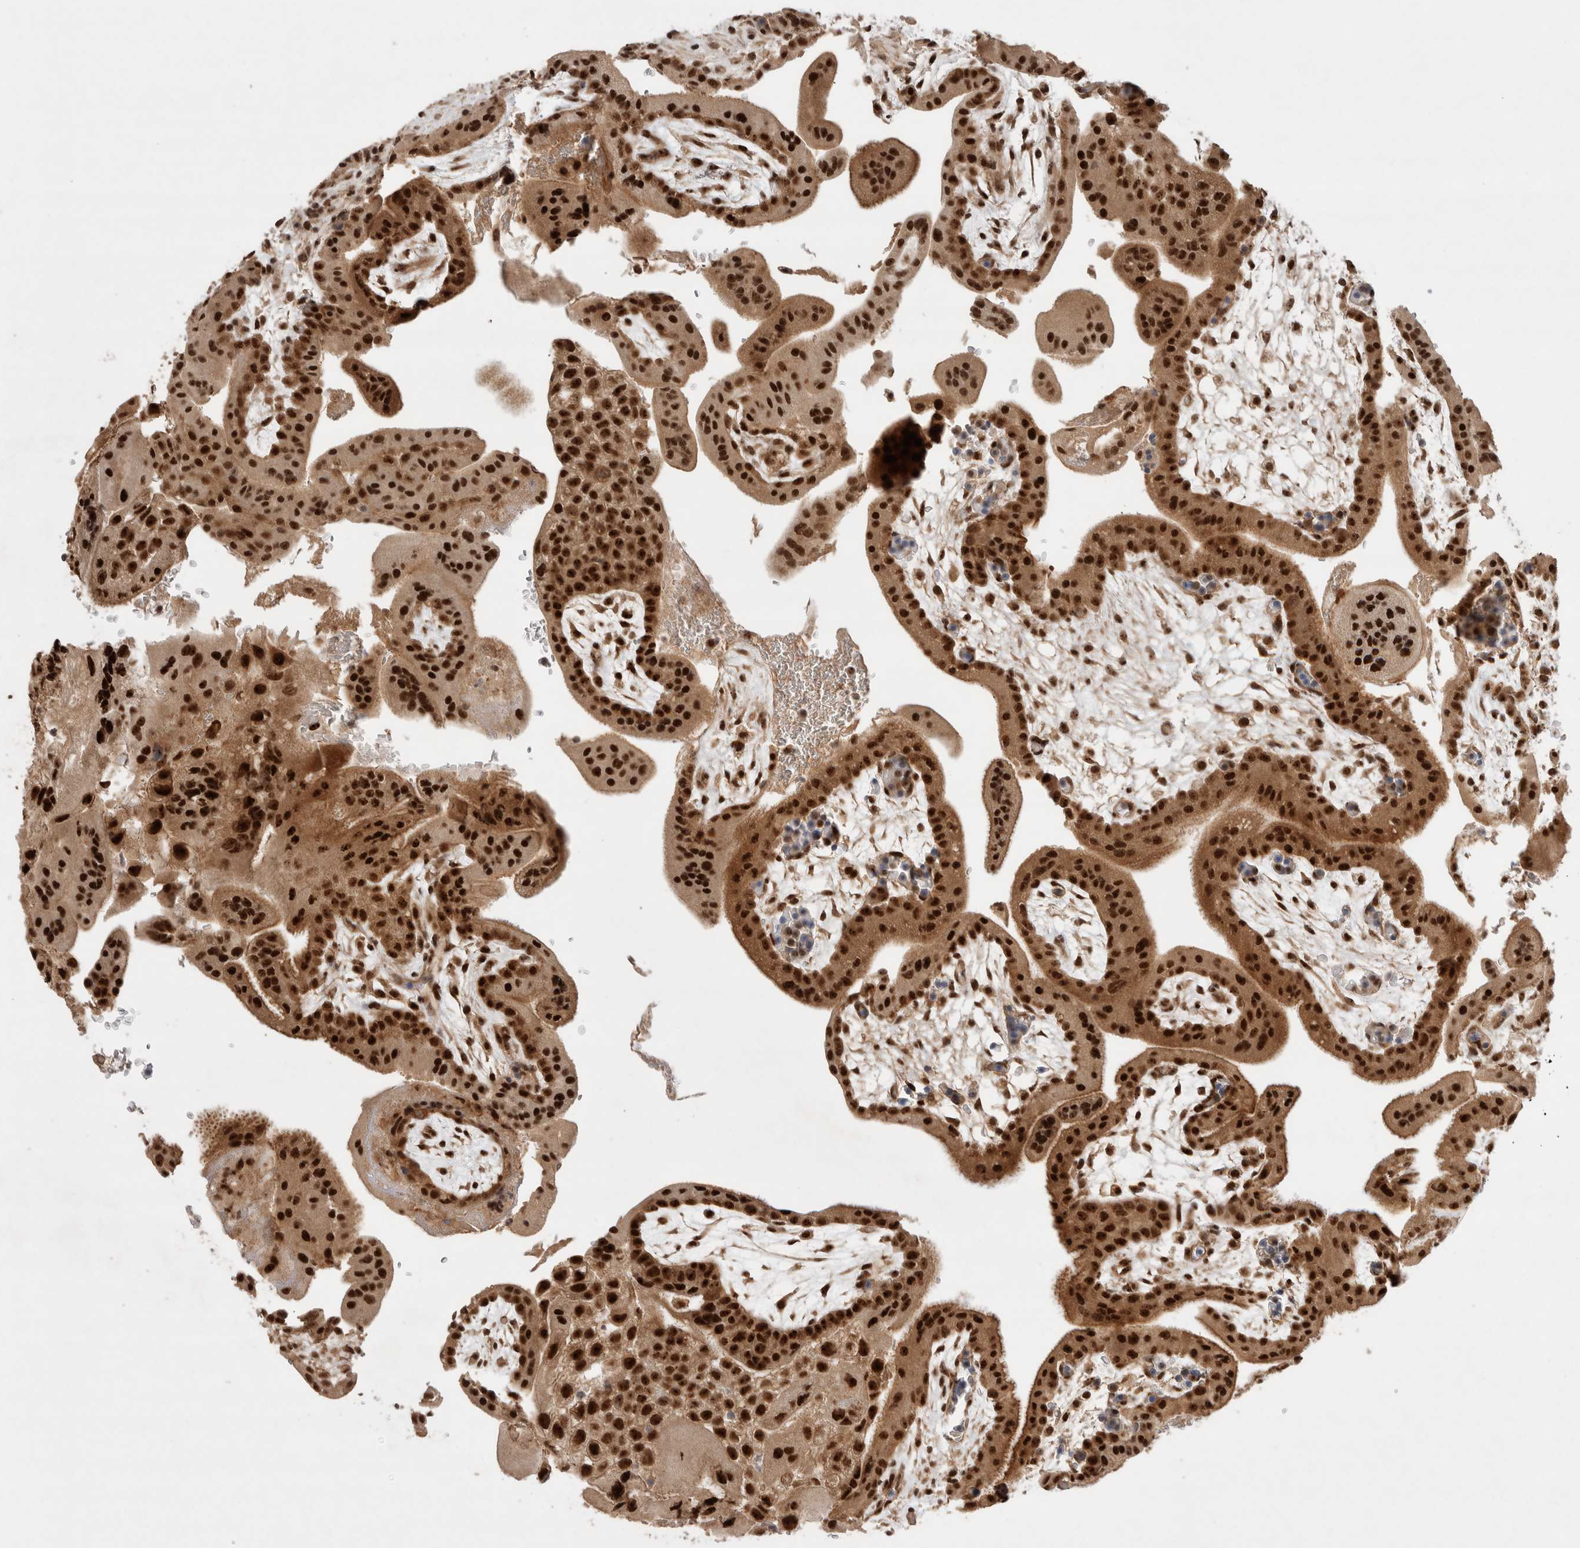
{"staining": {"intensity": "moderate", "quantity": ">75%", "location": "cytoplasmic/membranous,nuclear"}, "tissue": "placenta", "cell_type": "Decidual cells", "image_type": "normal", "snomed": [{"axis": "morphology", "description": "Normal tissue, NOS"}, {"axis": "topography", "description": "Placenta"}], "caption": "Placenta stained for a protein demonstrates moderate cytoplasmic/membranous,nuclear positivity in decidual cells.", "gene": "MPHOSPH6", "patient": {"sex": "female", "age": 35}}